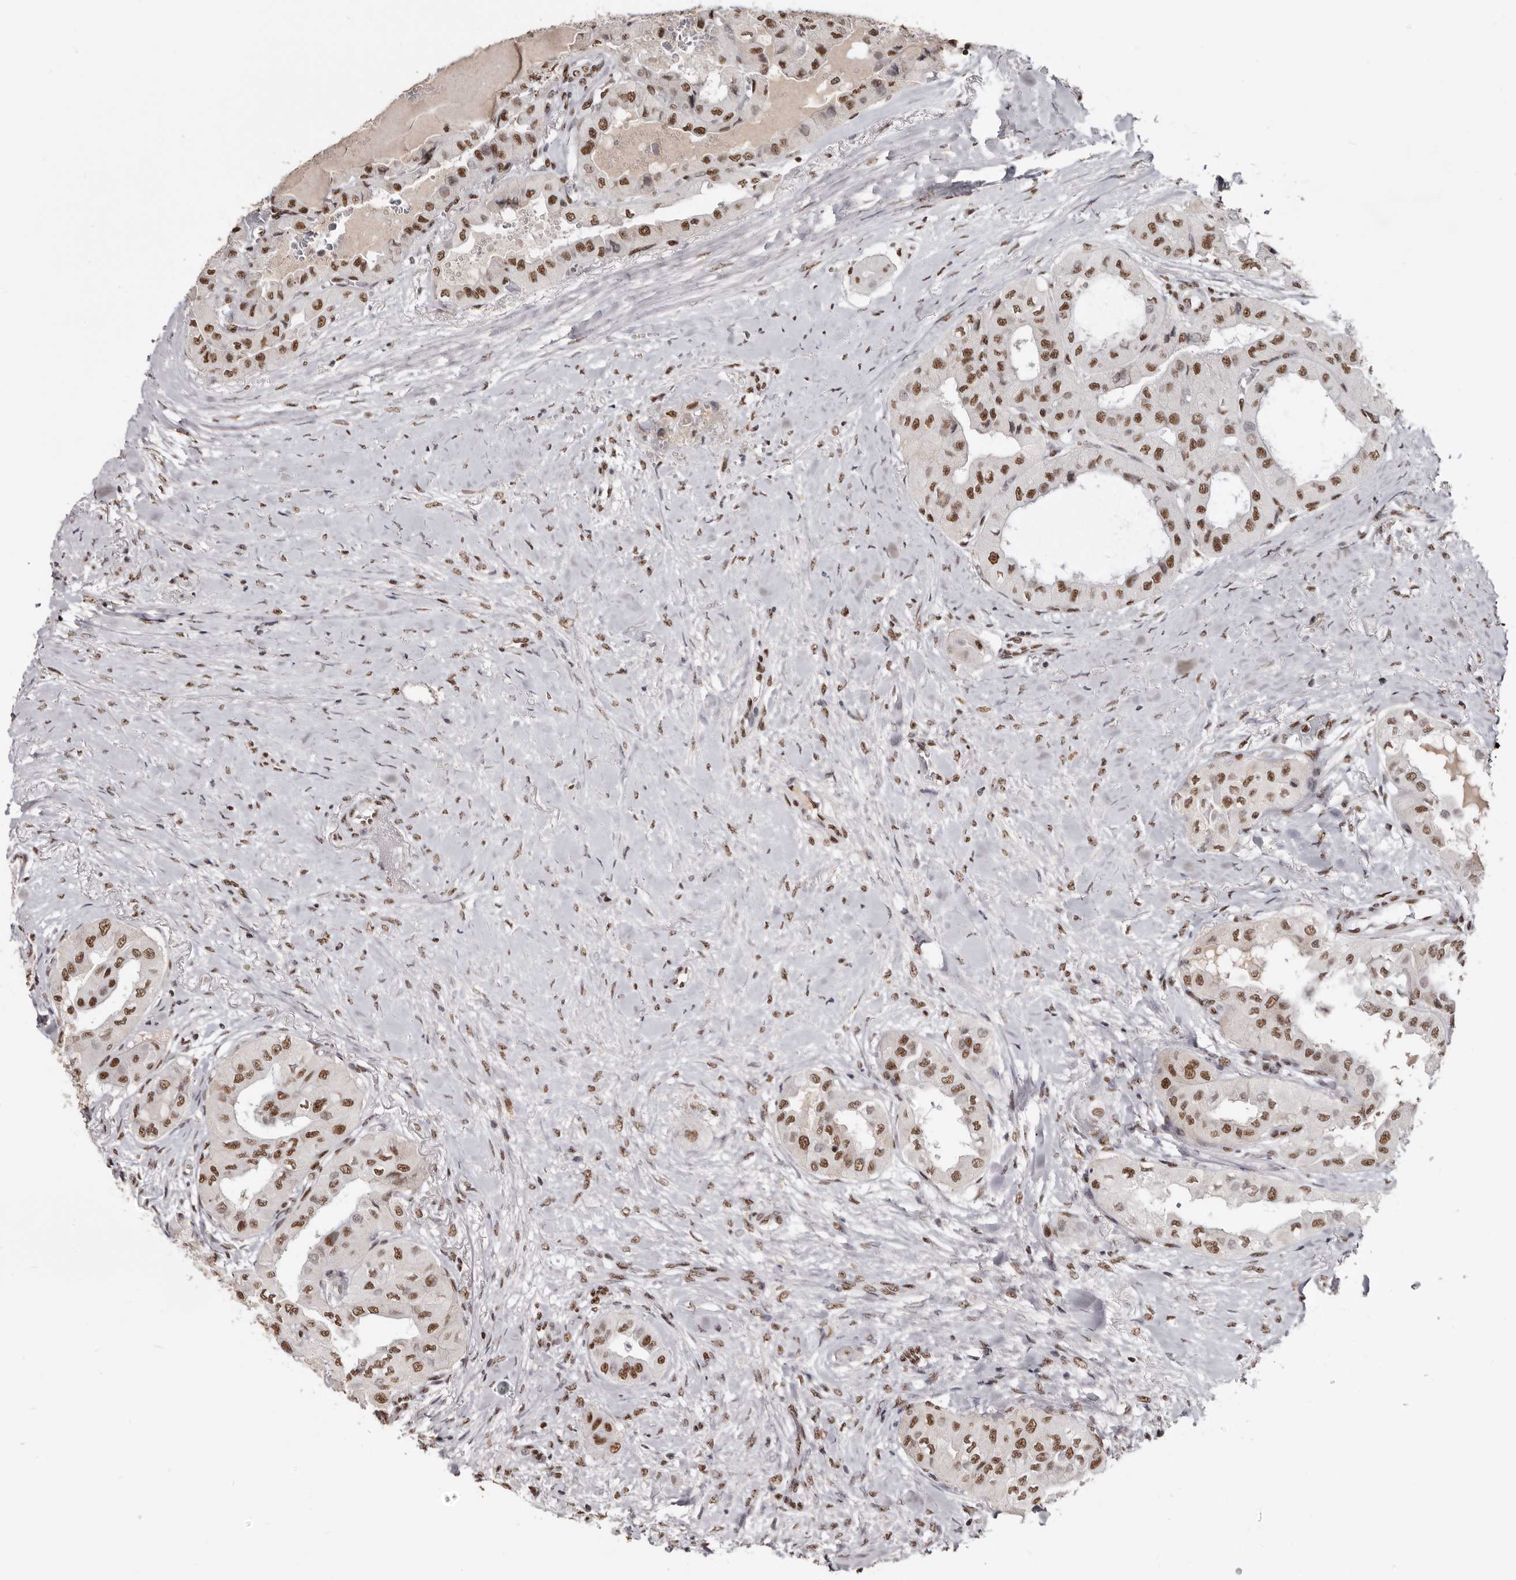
{"staining": {"intensity": "moderate", "quantity": ">75%", "location": "nuclear"}, "tissue": "thyroid cancer", "cell_type": "Tumor cells", "image_type": "cancer", "snomed": [{"axis": "morphology", "description": "Papillary adenocarcinoma, NOS"}, {"axis": "topography", "description": "Thyroid gland"}], "caption": "A brown stain labels moderate nuclear positivity of a protein in thyroid cancer tumor cells. Immunohistochemistry stains the protein in brown and the nuclei are stained blue.", "gene": "SCAF4", "patient": {"sex": "female", "age": 59}}